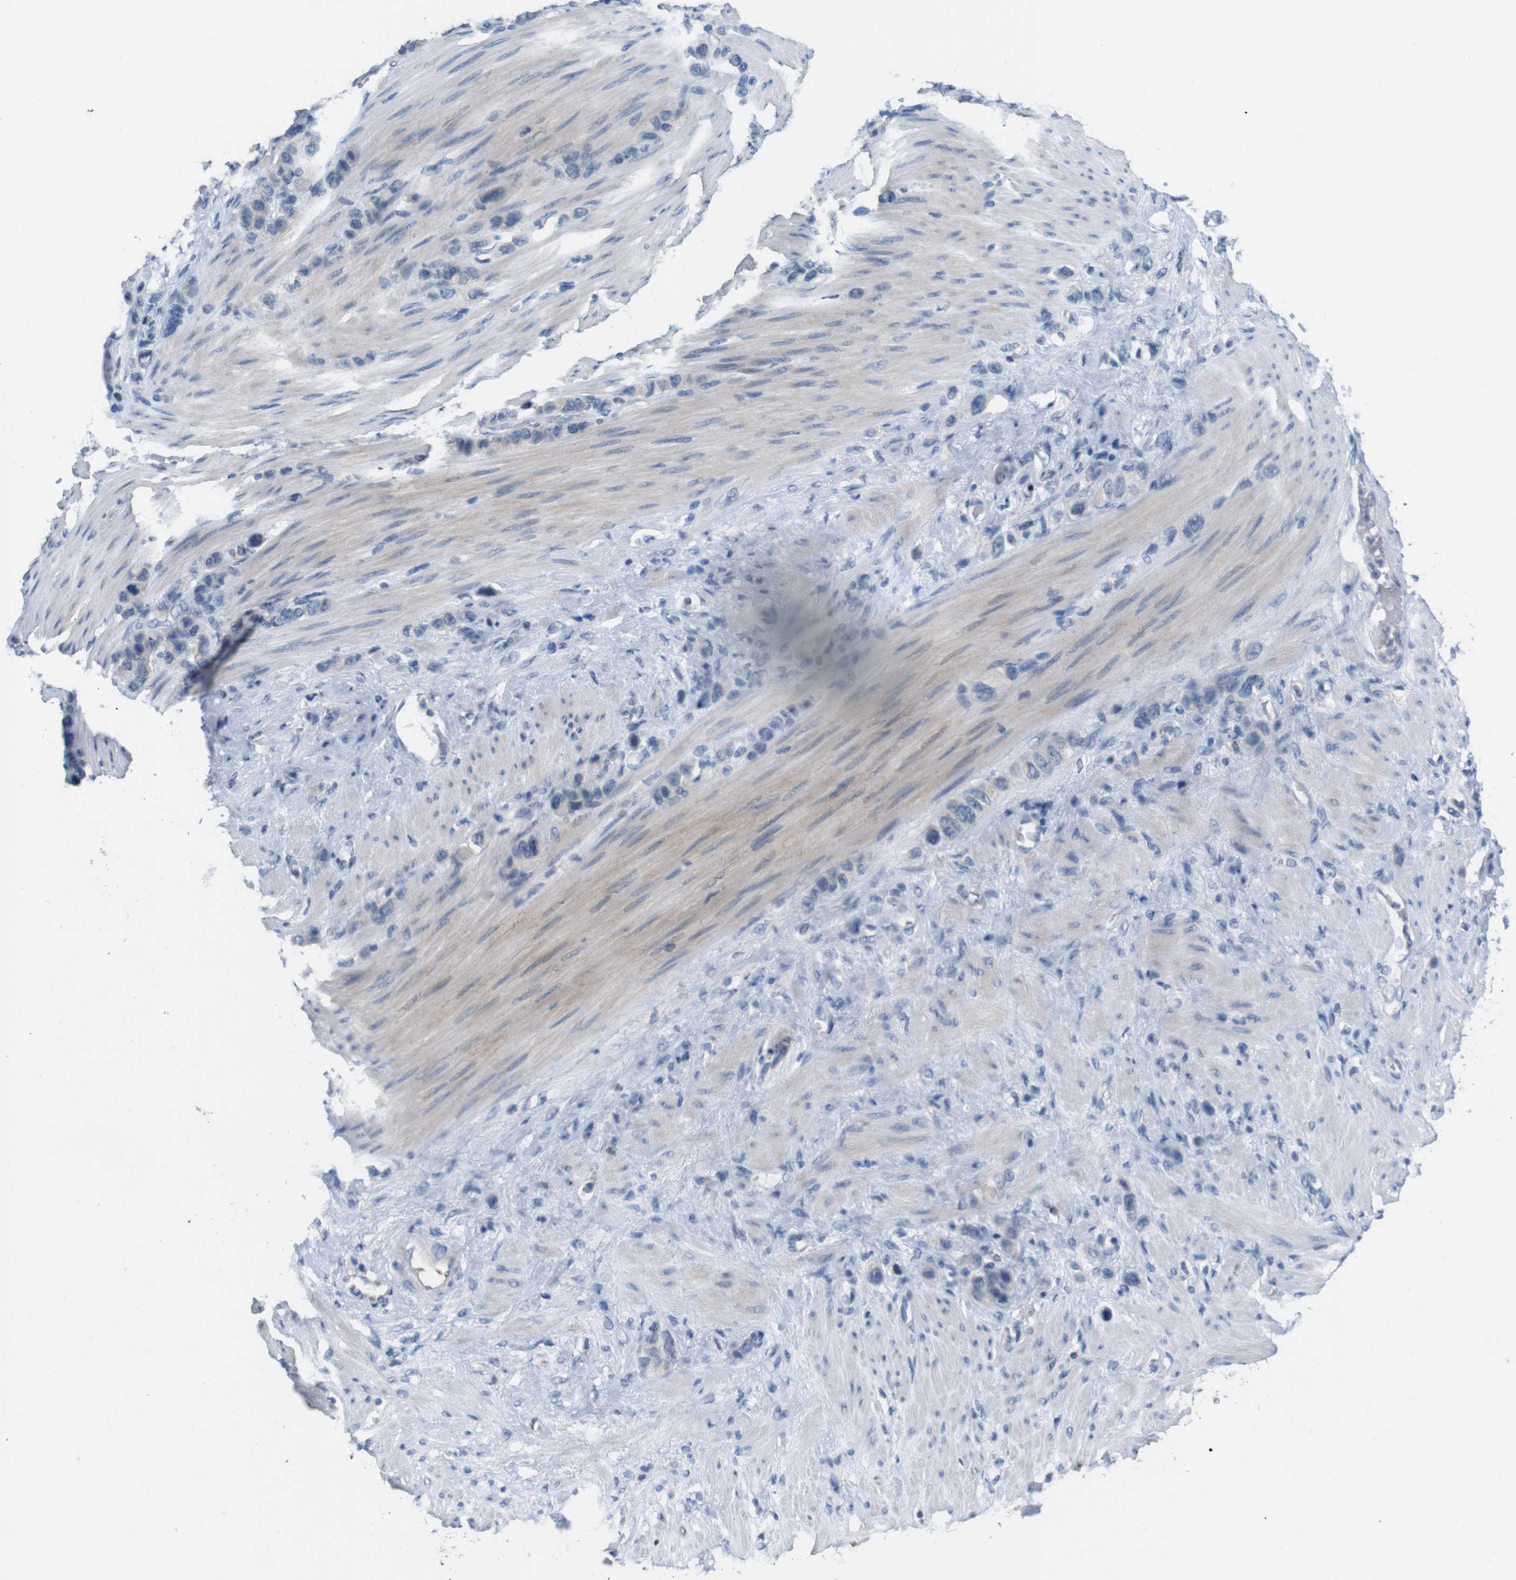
{"staining": {"intensity": "negative", "quantity": "none", "location": "none"}, "tissue": "stomach cancer", "cell_type": "Tumor cells", "image_type": "cancer", "snomed": [{"axis": "morphology", "description": "Adenocarcinoma, NOS"}, {"axis": "morphology", "description": "Adenocarcinoma, High grade"}, {"axis": "topography", "description": "Stomach, upper"}, {"axis": "topography", "description": "Stomach, lower"}], "caption": "Tumor cells are negative for protein expression in human adenocarcinoma (stomach).", "gene": "SLC2A8", "patient": {"sex": "female", "age": 65}}